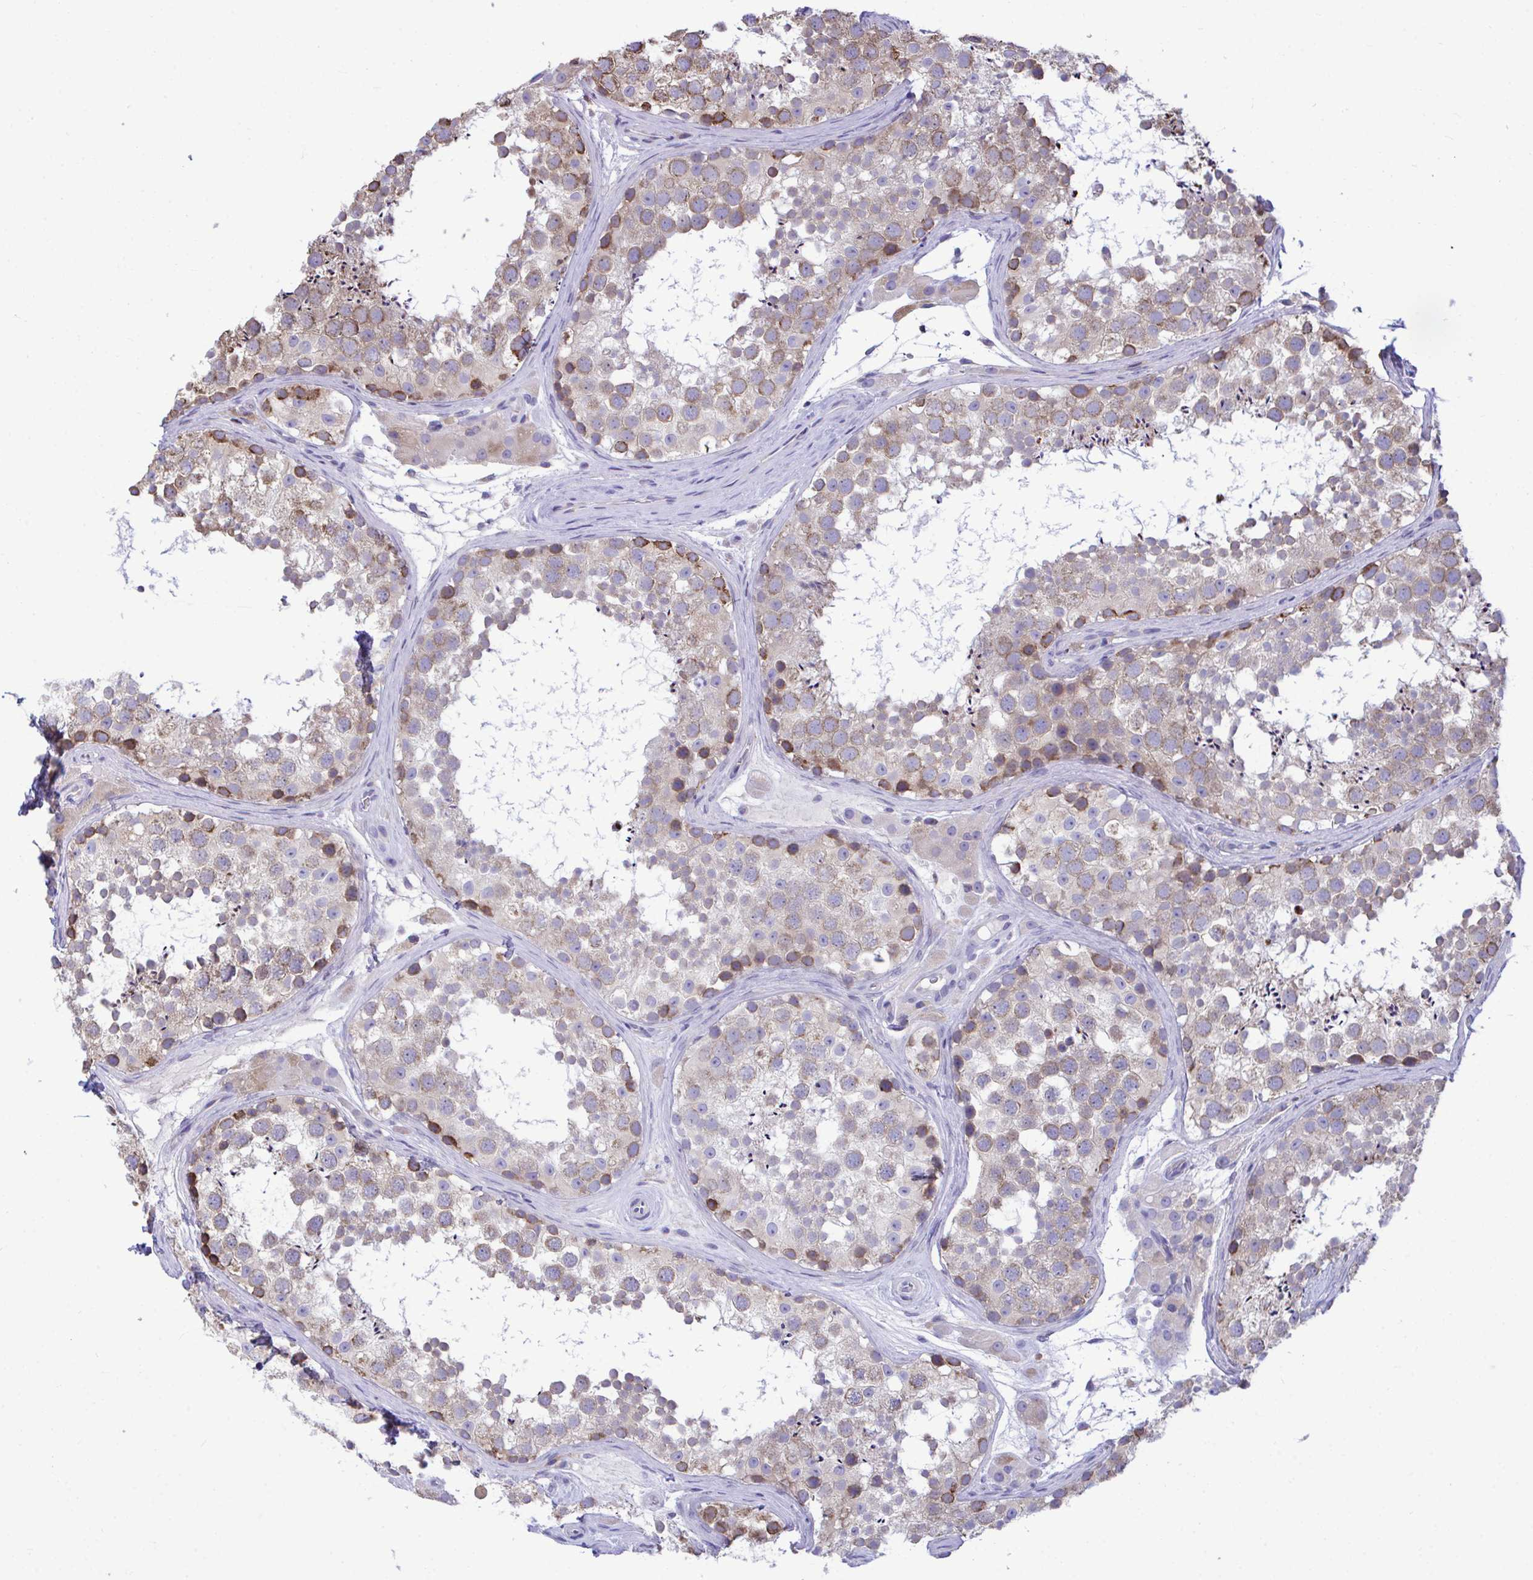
{"staining": {"intensity": "moderate", "quantity": "25%-75%", "location": "cytoplasmic/membranous"}, "tissue": "testis", "cell_type": "Cells in seminiferous ducts", "image_type": "normal", "snomed": [{"axis": "morphology", "description": "Normal tissue, NOS"}, {"axis": "topography", "description": "Testis"}], "caption": "Testis stained with immunohistochemistry (IHC) shows moderate cytoplasmic/membranous positivity in about 25%-75% of cells in seminiferous ducts. (Stains: DAB (3,3'-diaminobenzidine) in brown, nuclei in blue, Microscopy: brightfield microscopy at high magnification).", "gene": "PIGK", "patient": {"sex": "male", "age": 41}}